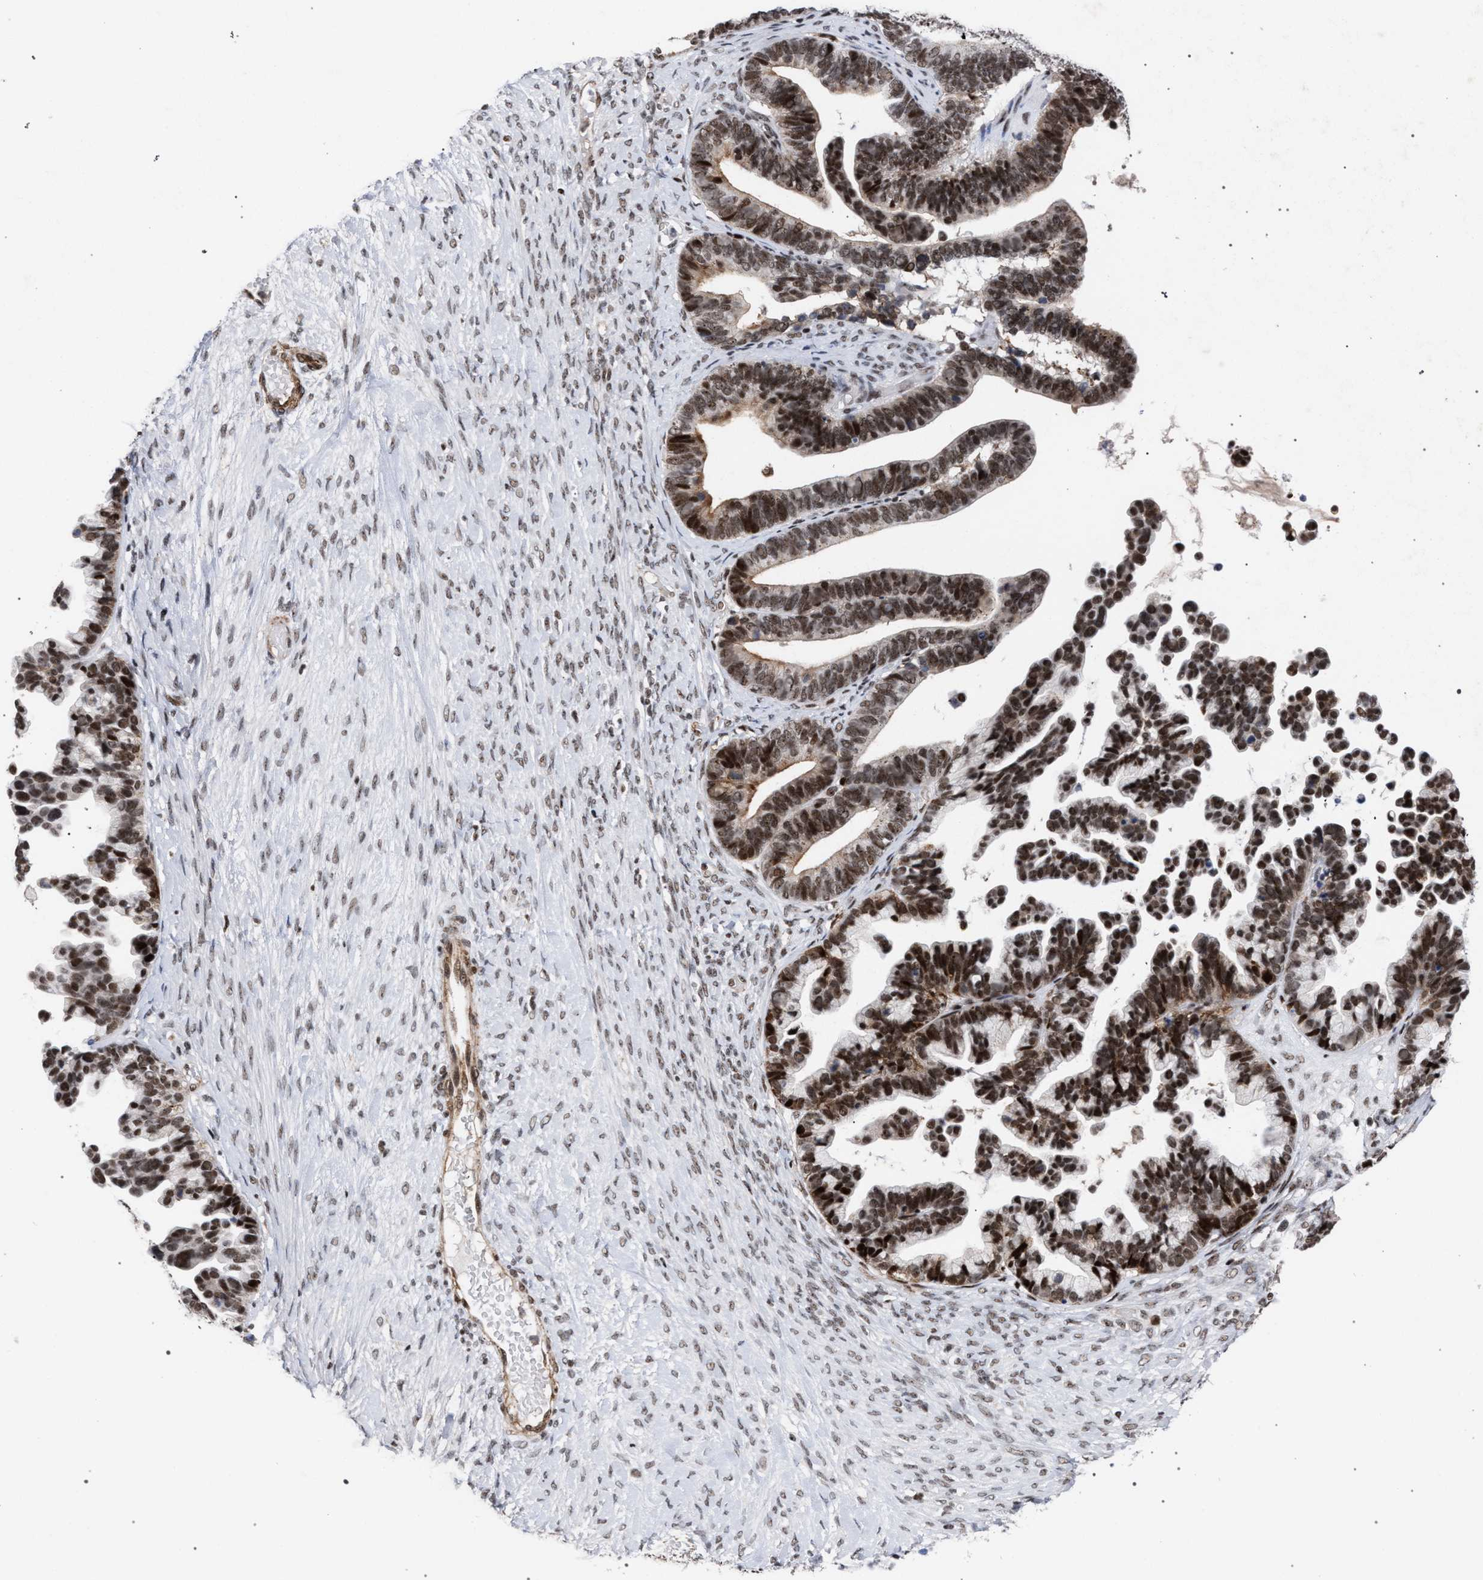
{"staining": {"intensity": "moderate", "quantity": ">75%", "location": "nuclear"}, "tissue": "ovarian cancer", "cell_type": "Tumor cells", "image_type": "cancer", "snomed": [{"axis": "morphology", "description": "Cystadenocarcinoma, serous, NOS"}, {"axis": "topography", "description": "Ovary"}], "caption": "Immunohistochemistry (DAB (3,3'-diaminobenzidine)) staining of ovarian cancer (serous cystadenocarcinoma) demonstrates moderate nuclear protein positivity in approximately >75% of tumor cells.", "gene": "SCAF4", "patient": {"sex": "female", "age": 56}}